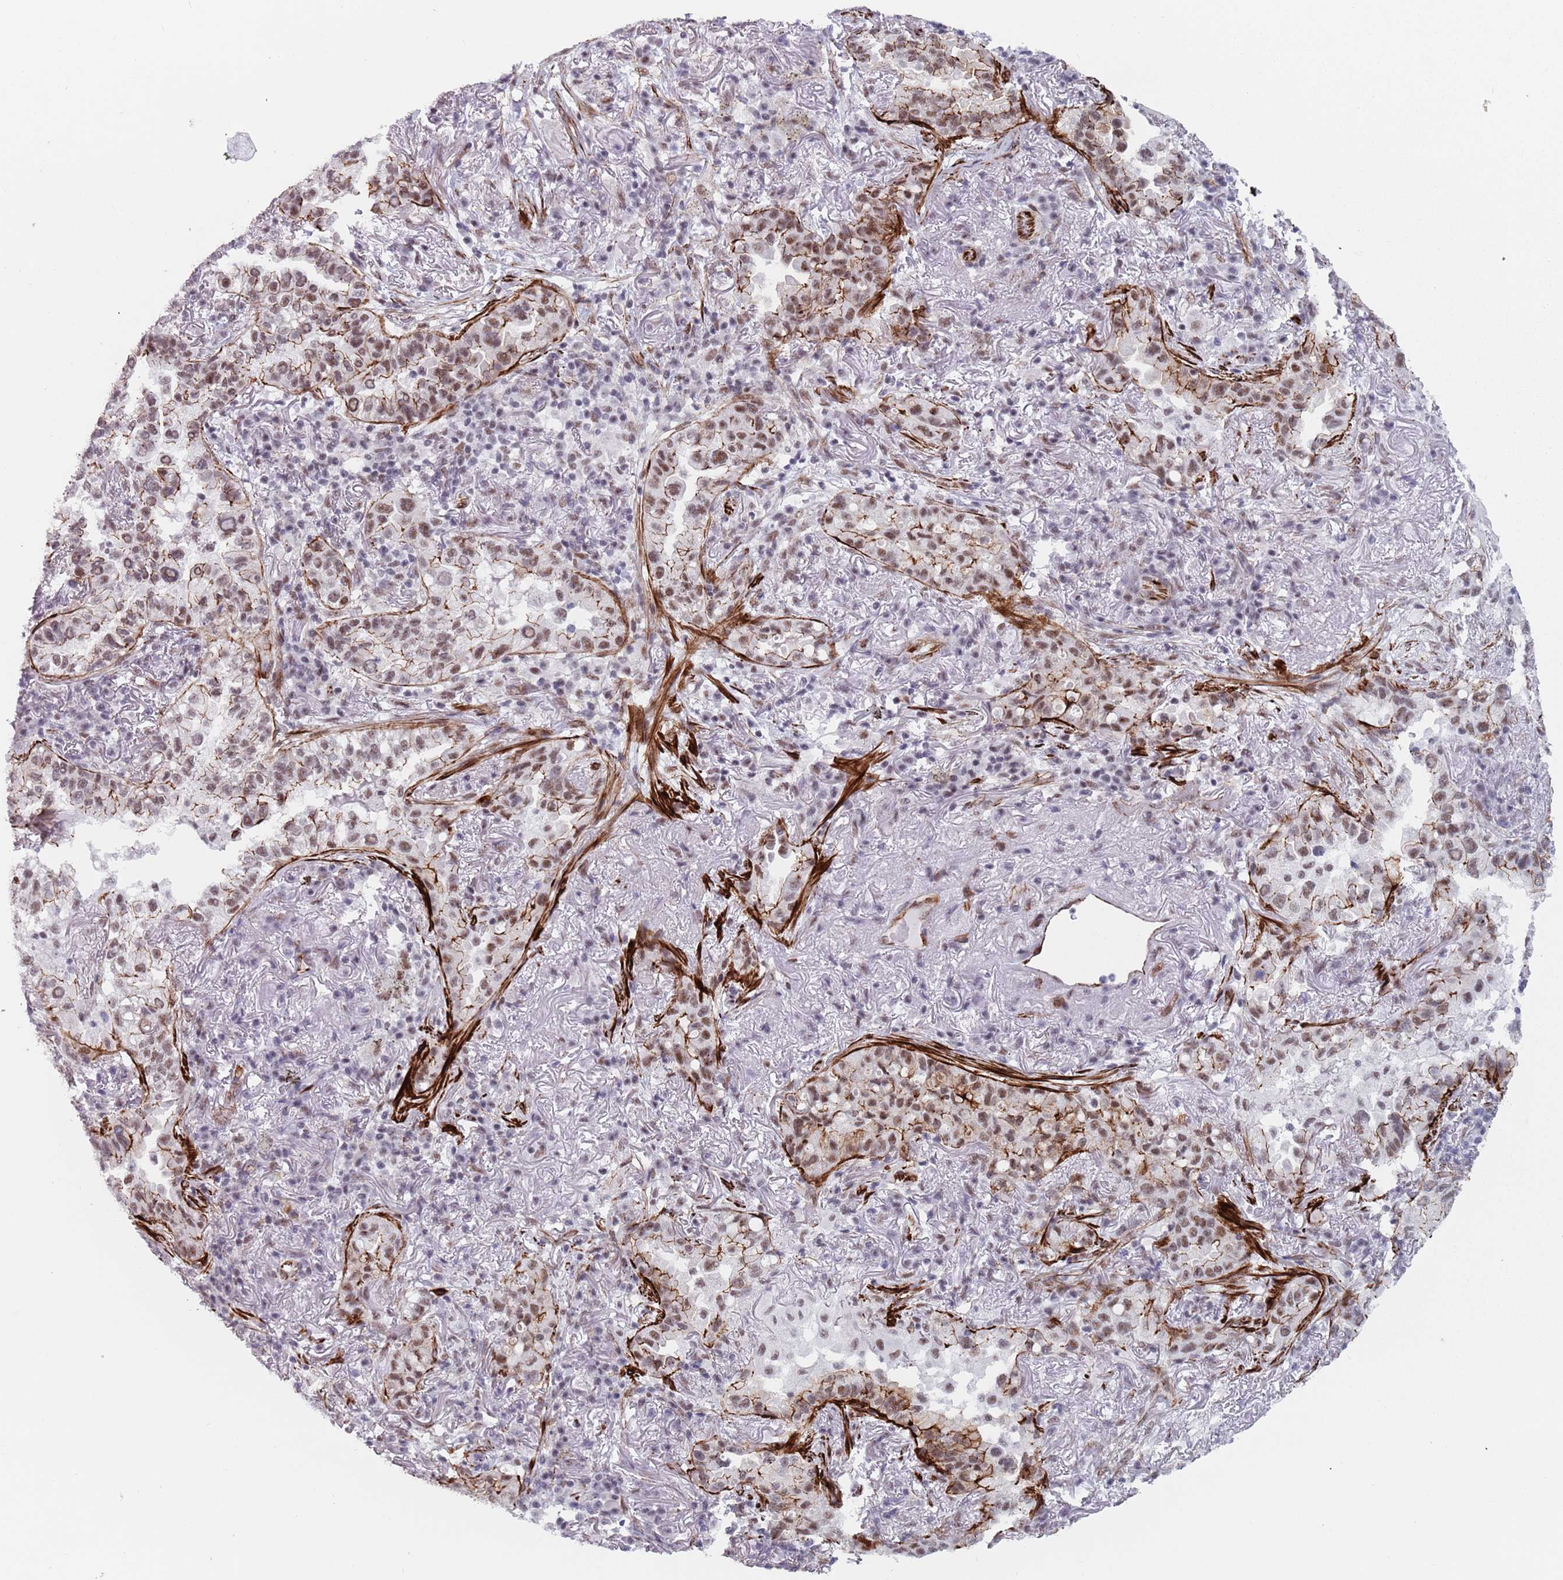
{"staining": {"intensity": "moderate", "quantity": ">75%", "location": "nuclear"}, "tissue": "lung cancer", "cell_type": "Tumor cells", "image_type": "cancer", "snomed": [{"axis": "morphology", "description": "Adenocarcinoma, NOS"}, {"axis": "topography", "description": "Lung"}], "caption": "About >75% of tumor cells in human adenocarcinoma (lung) display moderate nuclear protein expression as visualized by brown immunohistochemical staining.", "gene": "OR5A2", "patient": {"sex": "female", "age": 69}}